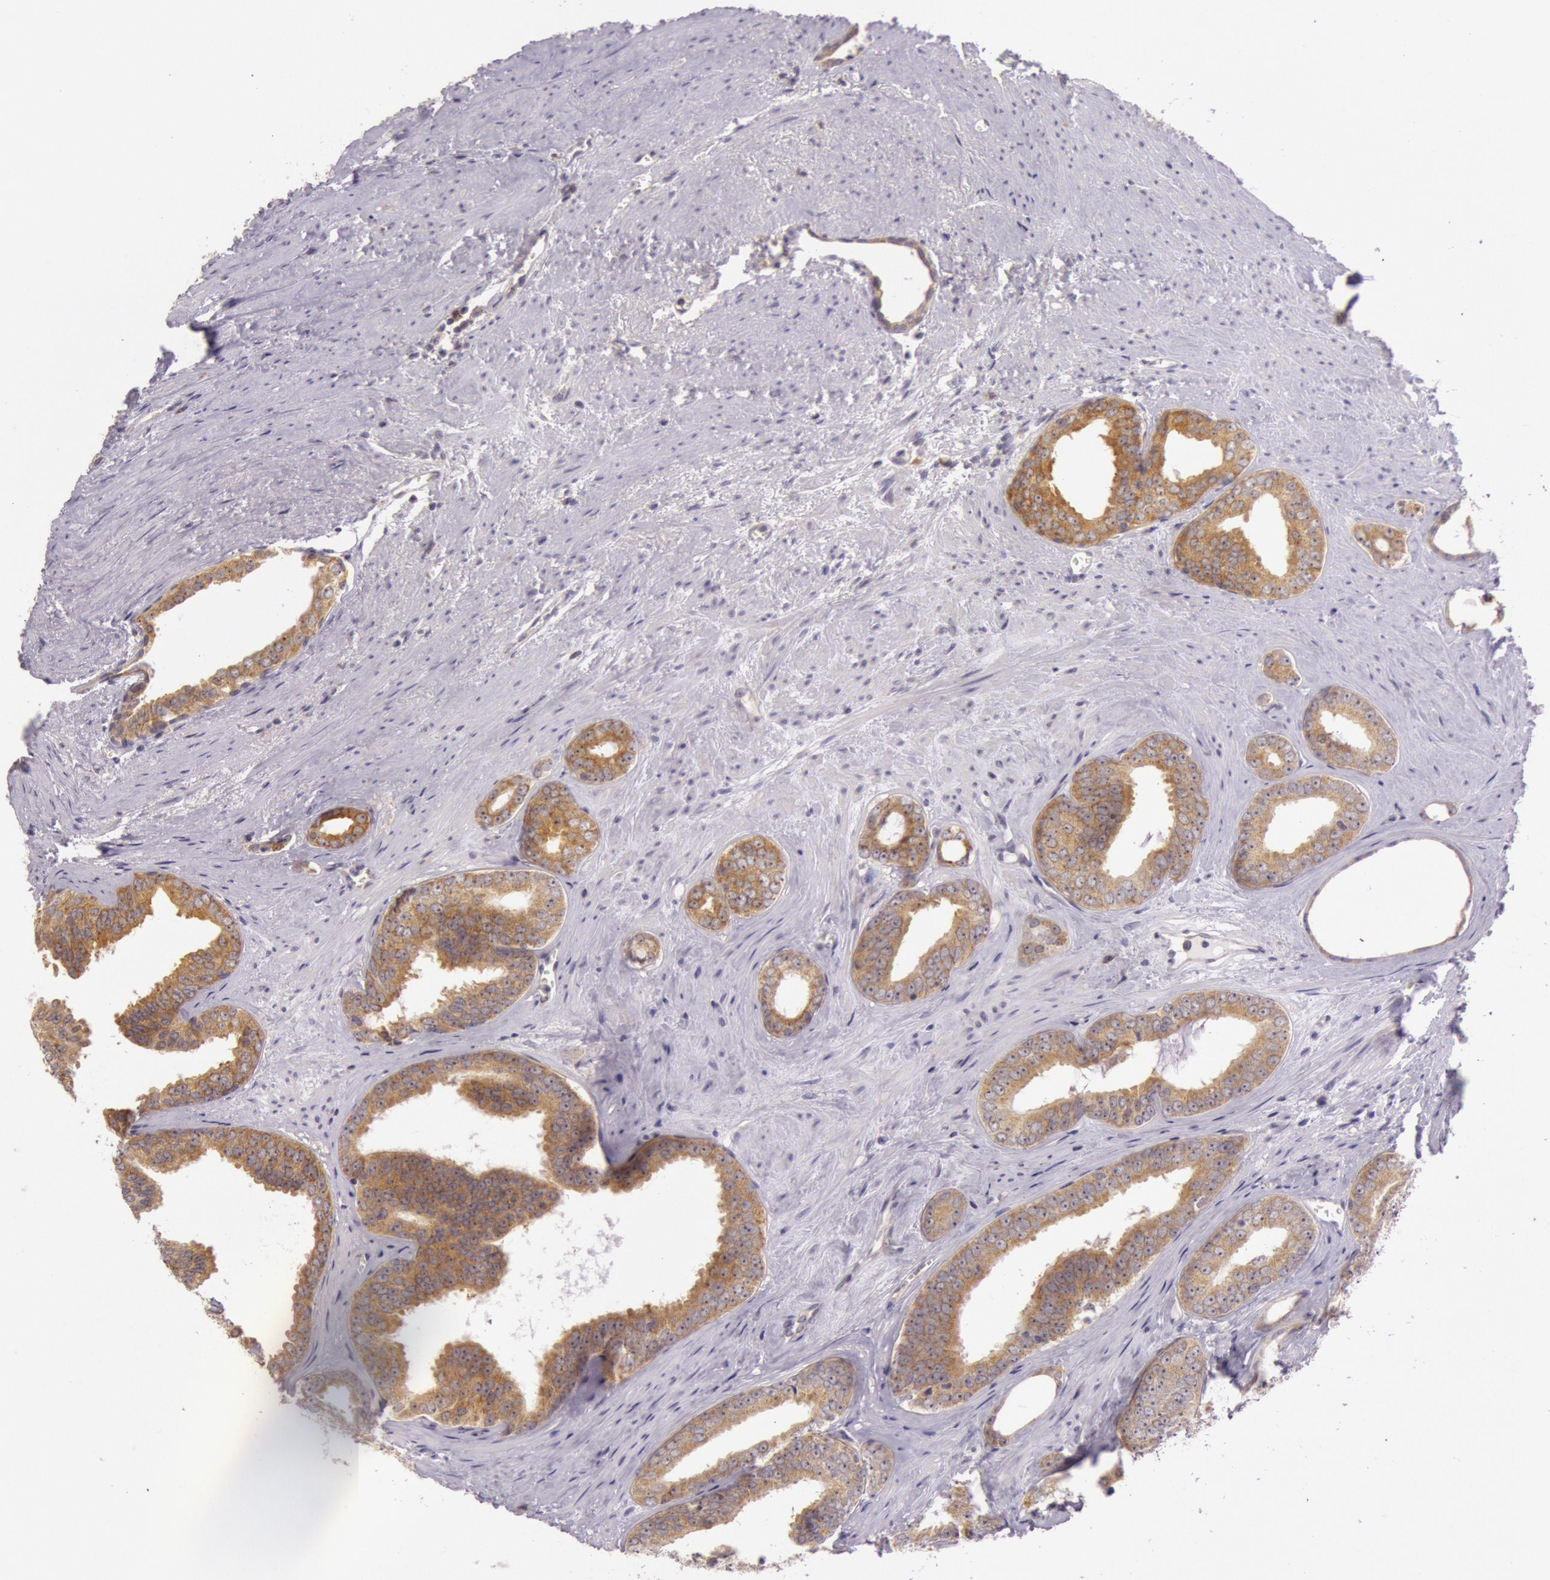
{"staining": {"intensity": "moderate", "quantity": ">75%", "location": "cytoplasmic/membranous"}, "tissue": "prostate cancer", "cell_type": "Tumor cells", "image_type": "cancer", "snomed": [{"axis": "morphology", "description": "Adenocarcinoma, Medium grade"}, {"axis": "topography", "description": "Prostate"}], "caption": "Immunohistochemistry (IHC) staining of prostate cancer (adenocarcinoma (medium-grade)), which exhibits medium levels of moderate cytoplasmic/membranous expression in approximately >75% of tumor cells indicating moderate cytoplasmic/membranous protein staining. The staining was performed using DAB (brown) for protein detection and nuclei were counterstained in hematoxylin (blue).", "gene": "CDK16", "patient": {"sex": "male", "age": 79}}